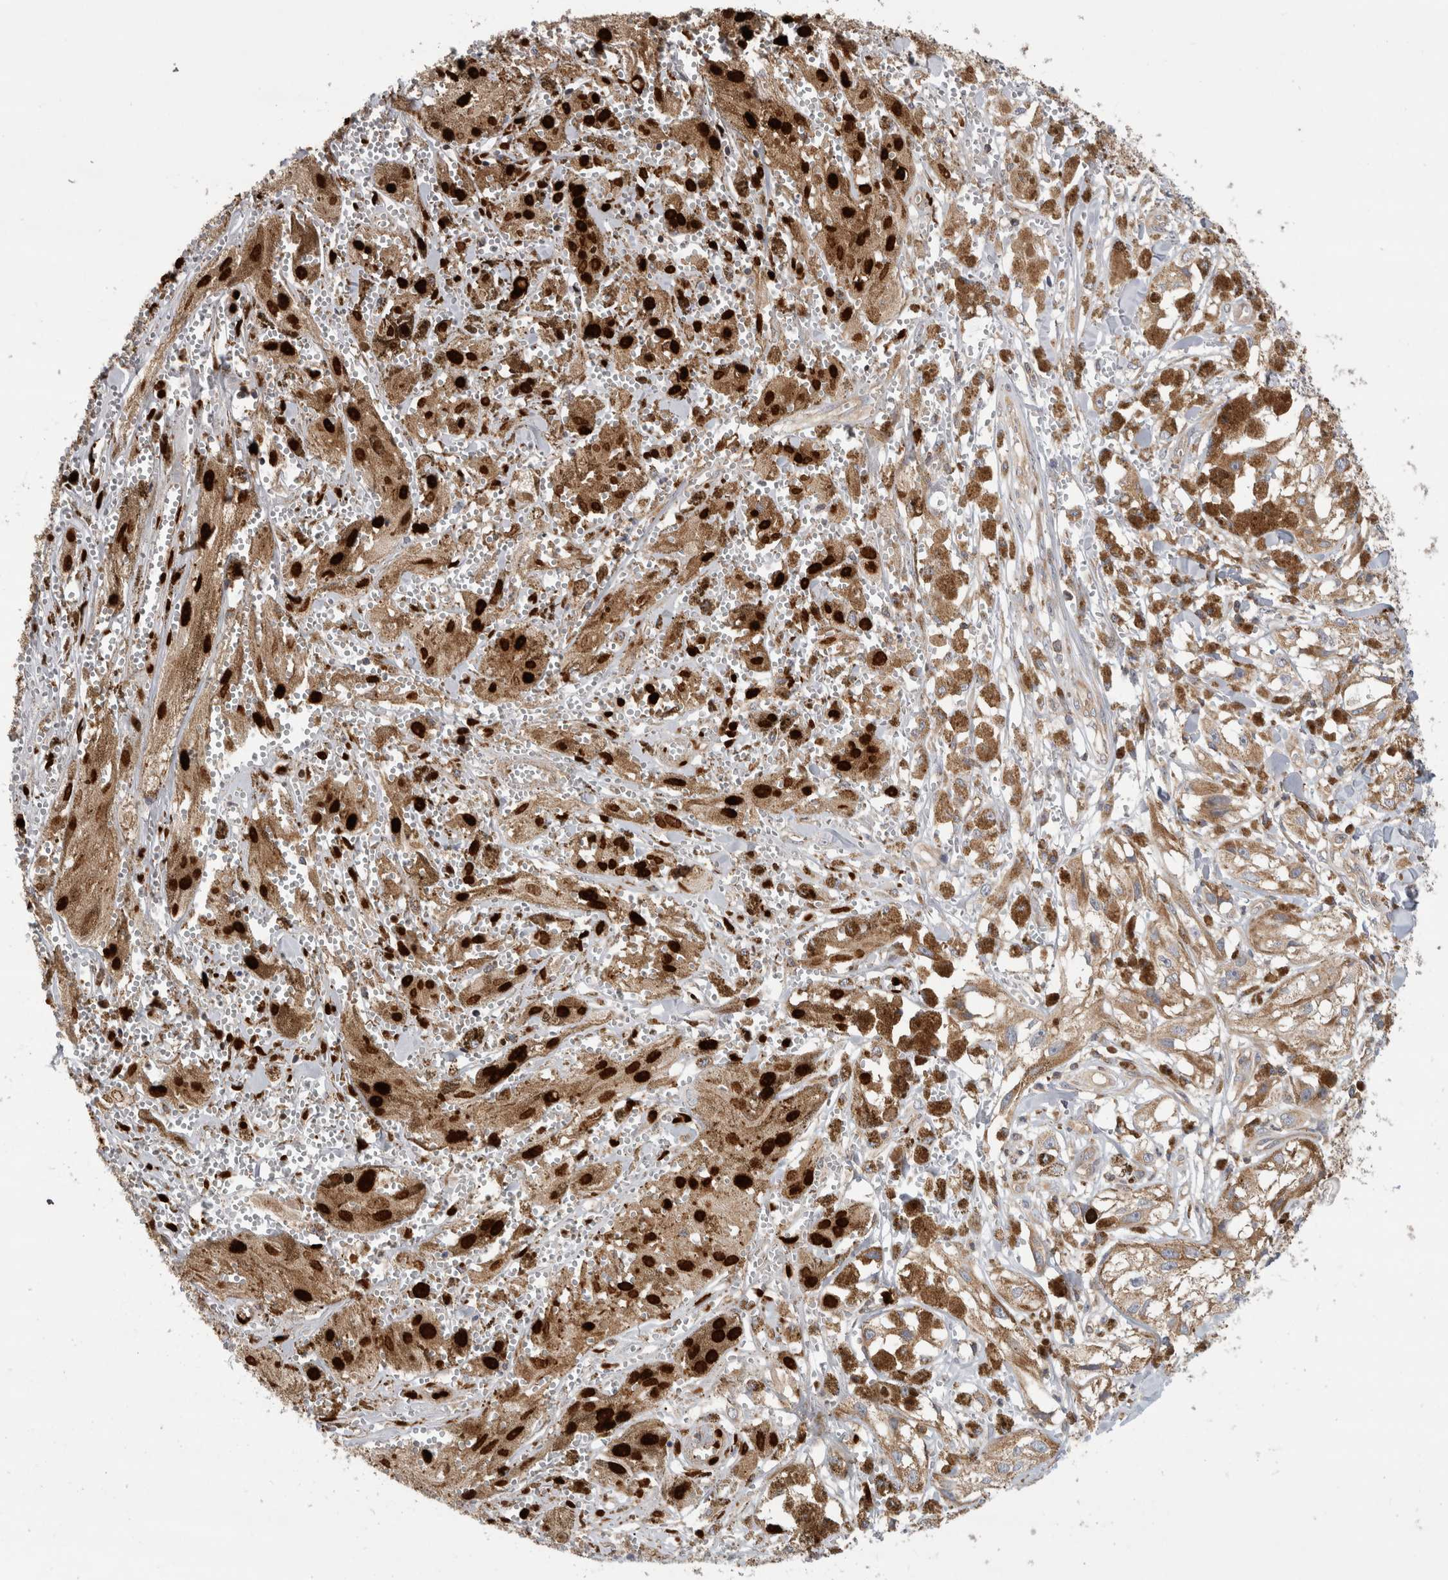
{"staining": {"intensity": "negative", "quantity": "none", "location": "none"}, "tissue": "melanoma", "cell_type": "Tumor cells", "image_type": "cancer", "snomed": [{"axis": "morphology", "description": "Malignant melanoma, NOS"}, {"axis": "topography", "description": "Skin"}], "caption": "Immunohistochemical staining of human melanoma shows no significant staining in tumor cells.", "gene": "GRIK2", "patient": {"sex": "male", "age": 88}}